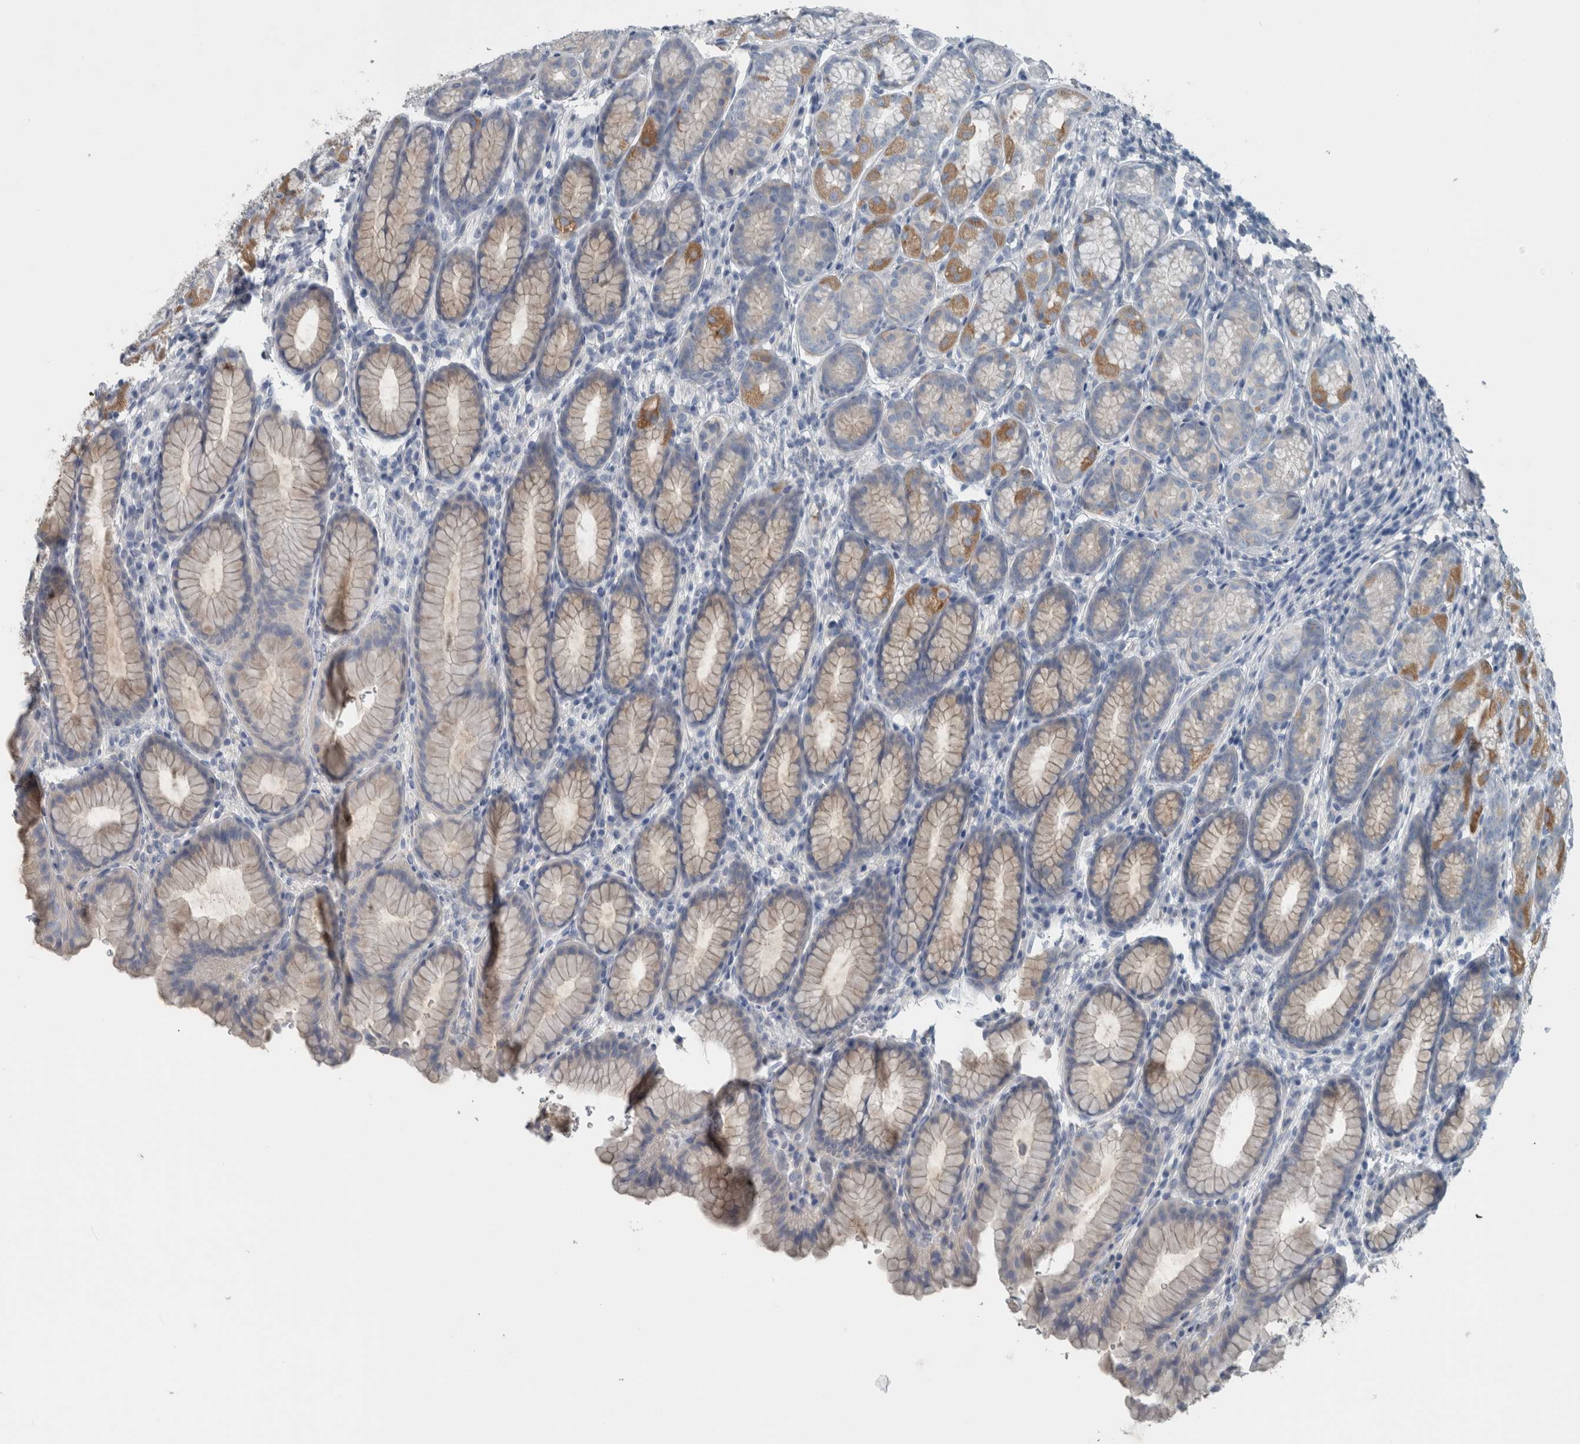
{"staining": {"intensity": "moderate", "quantity": "25%-75%", "location": "cytoplasmic/membranous"}, "tissue": "stomach", "cell_type": "Glandular cells", "image_type": "normal", "snomed": [{"axis": "morphology", "description": "Normal tissue, NOS"}, {"axis": "topography", "description": "Stomach"}], "caption": "A photomicrograph showing moderate cytoplasmic/membranous positivity in approximately 25%-75% of glandular cells in unremarkable stomach, as visualized by brown immunohistochemical staining.", "gene": "SH3GL2", "patient": {"sex": "male", "age": 42}}